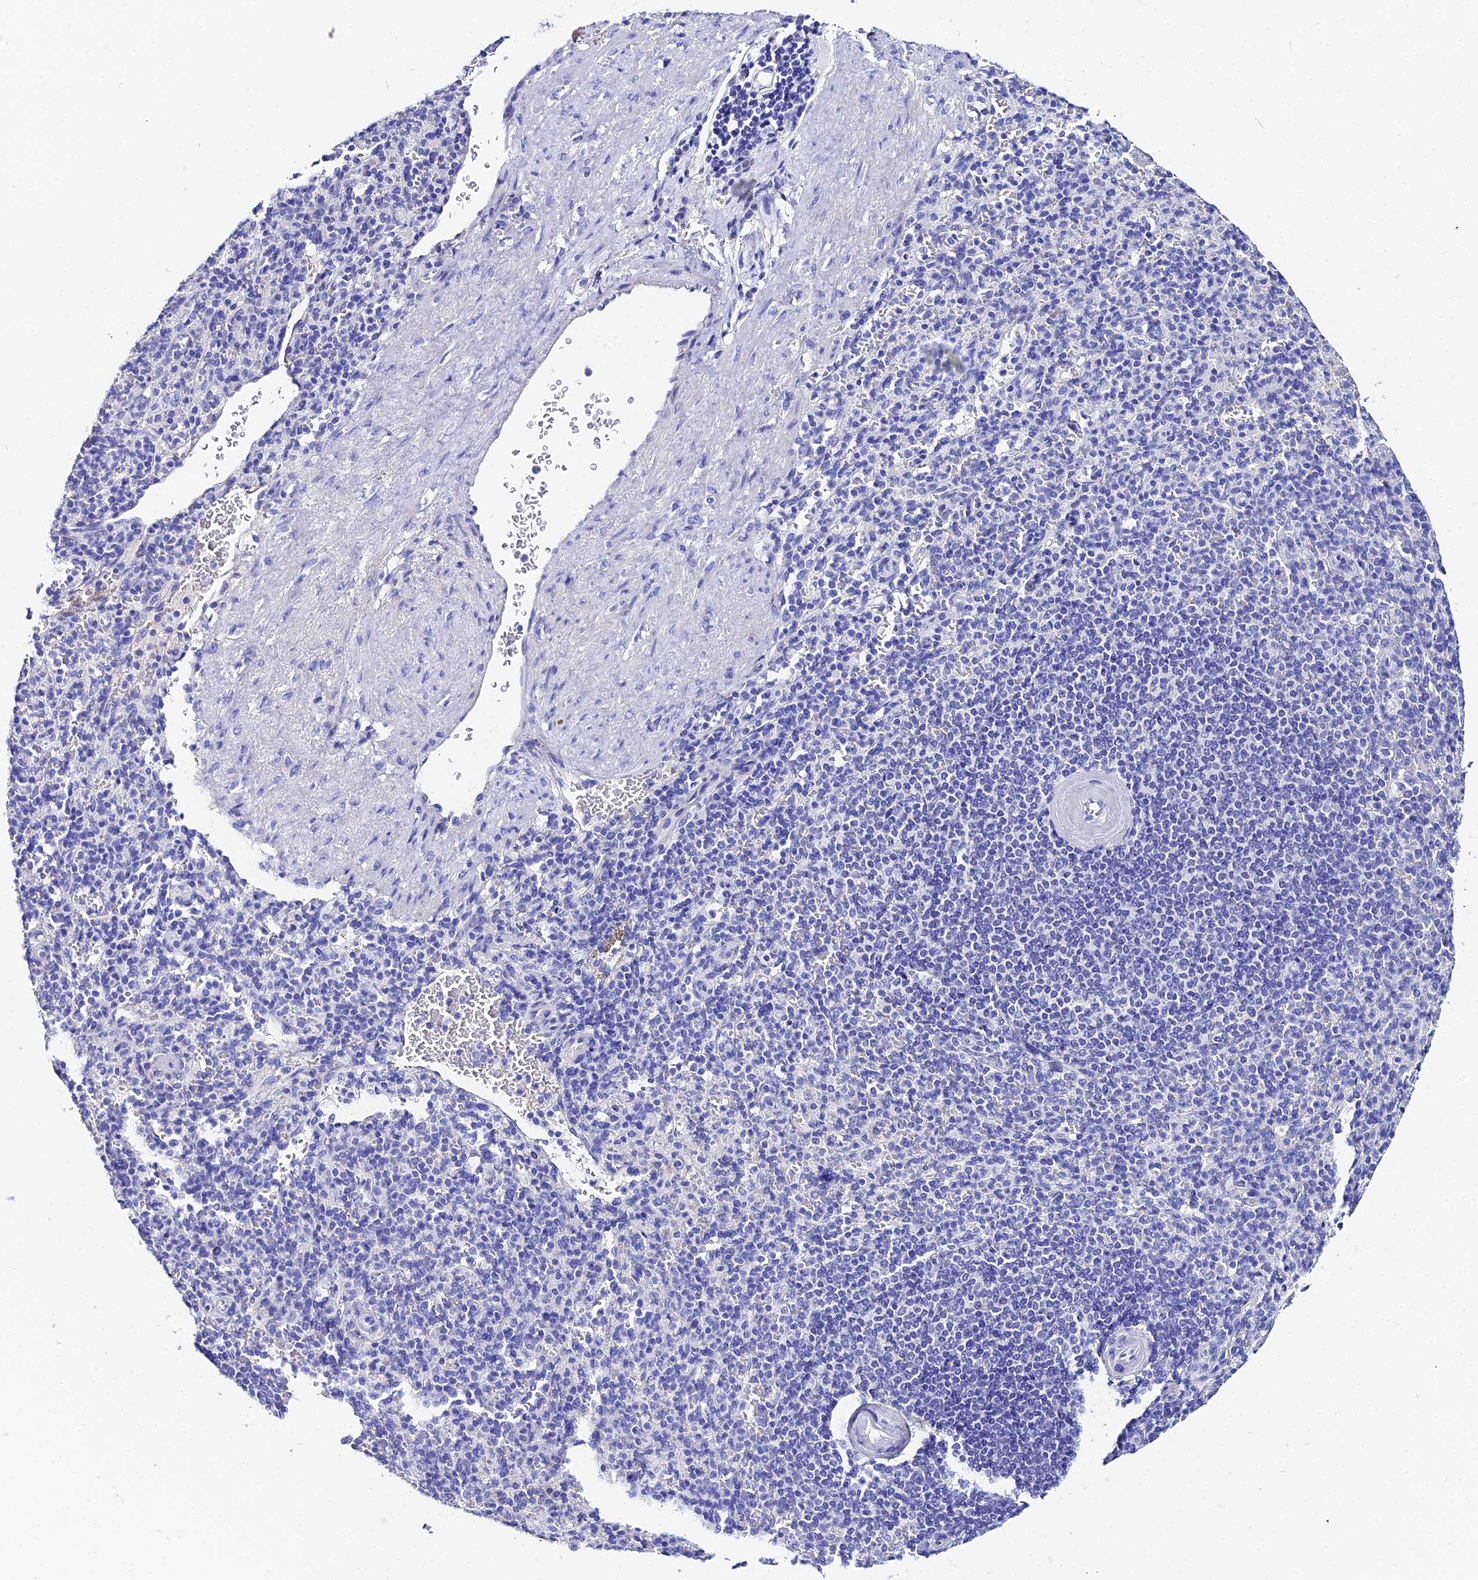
{"staining": {"intensity": "negative", "quantity": "none", "location": "none"}, "tissue": "spleen", "cell_type": "Cells in red pulp", "image_type": "normal", "snomed": [{"axis": "morphology", "description": "Normal tissue, NOS"}, {"axis": "topography", "description": "Spleen"}], "caption": "Cells in red pulp show no significant protein positivity in normal spleen. Brightfield microscopy of immunohistochemistry stained with DAB (brown) and hematoxylin (blue), captured at high magnification.", "gene": "CEP41", "patient": {"sex": "female", "age": 74}}